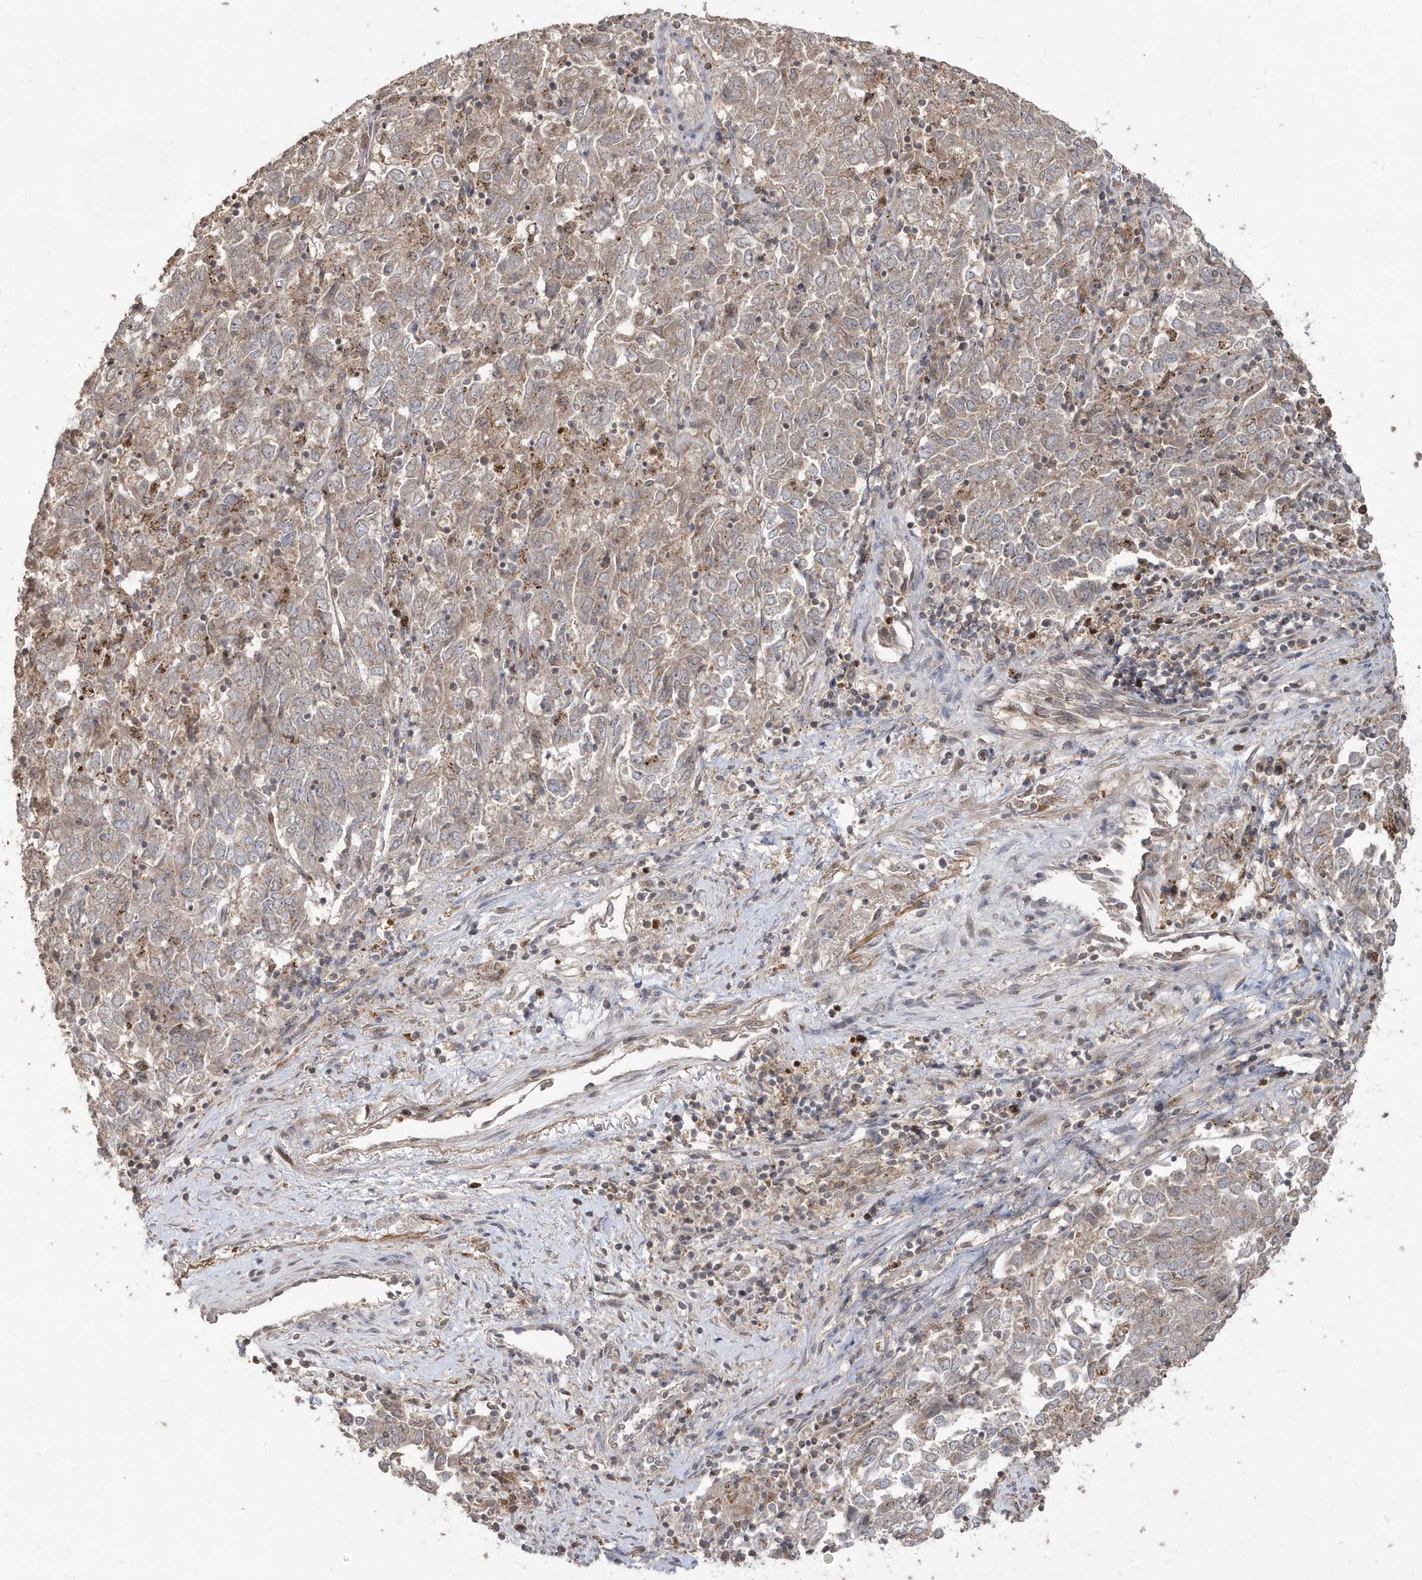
{"staining": {"intensity": "weak", "quantity": ">75%", "location": "cytoplasmic/membranous"}, "tissue": "endometrial cancer", "cell_type": "Tumor cells", "image_type": "cancer", "snomed": [{"axis": "morphology", "description": "Adenocarcinoma, NOS"}, {"axis": "topography", "description": "Endometrium"}], "caption": "This image demonstrates IHC staining of endometrial cancer (adenocarcinoma), with low weak cytoplasmic/membranous expression in about >75% of tumor cells.", "gene": "GEMIN6", "patient": {"sex": "female", "age": 80}}